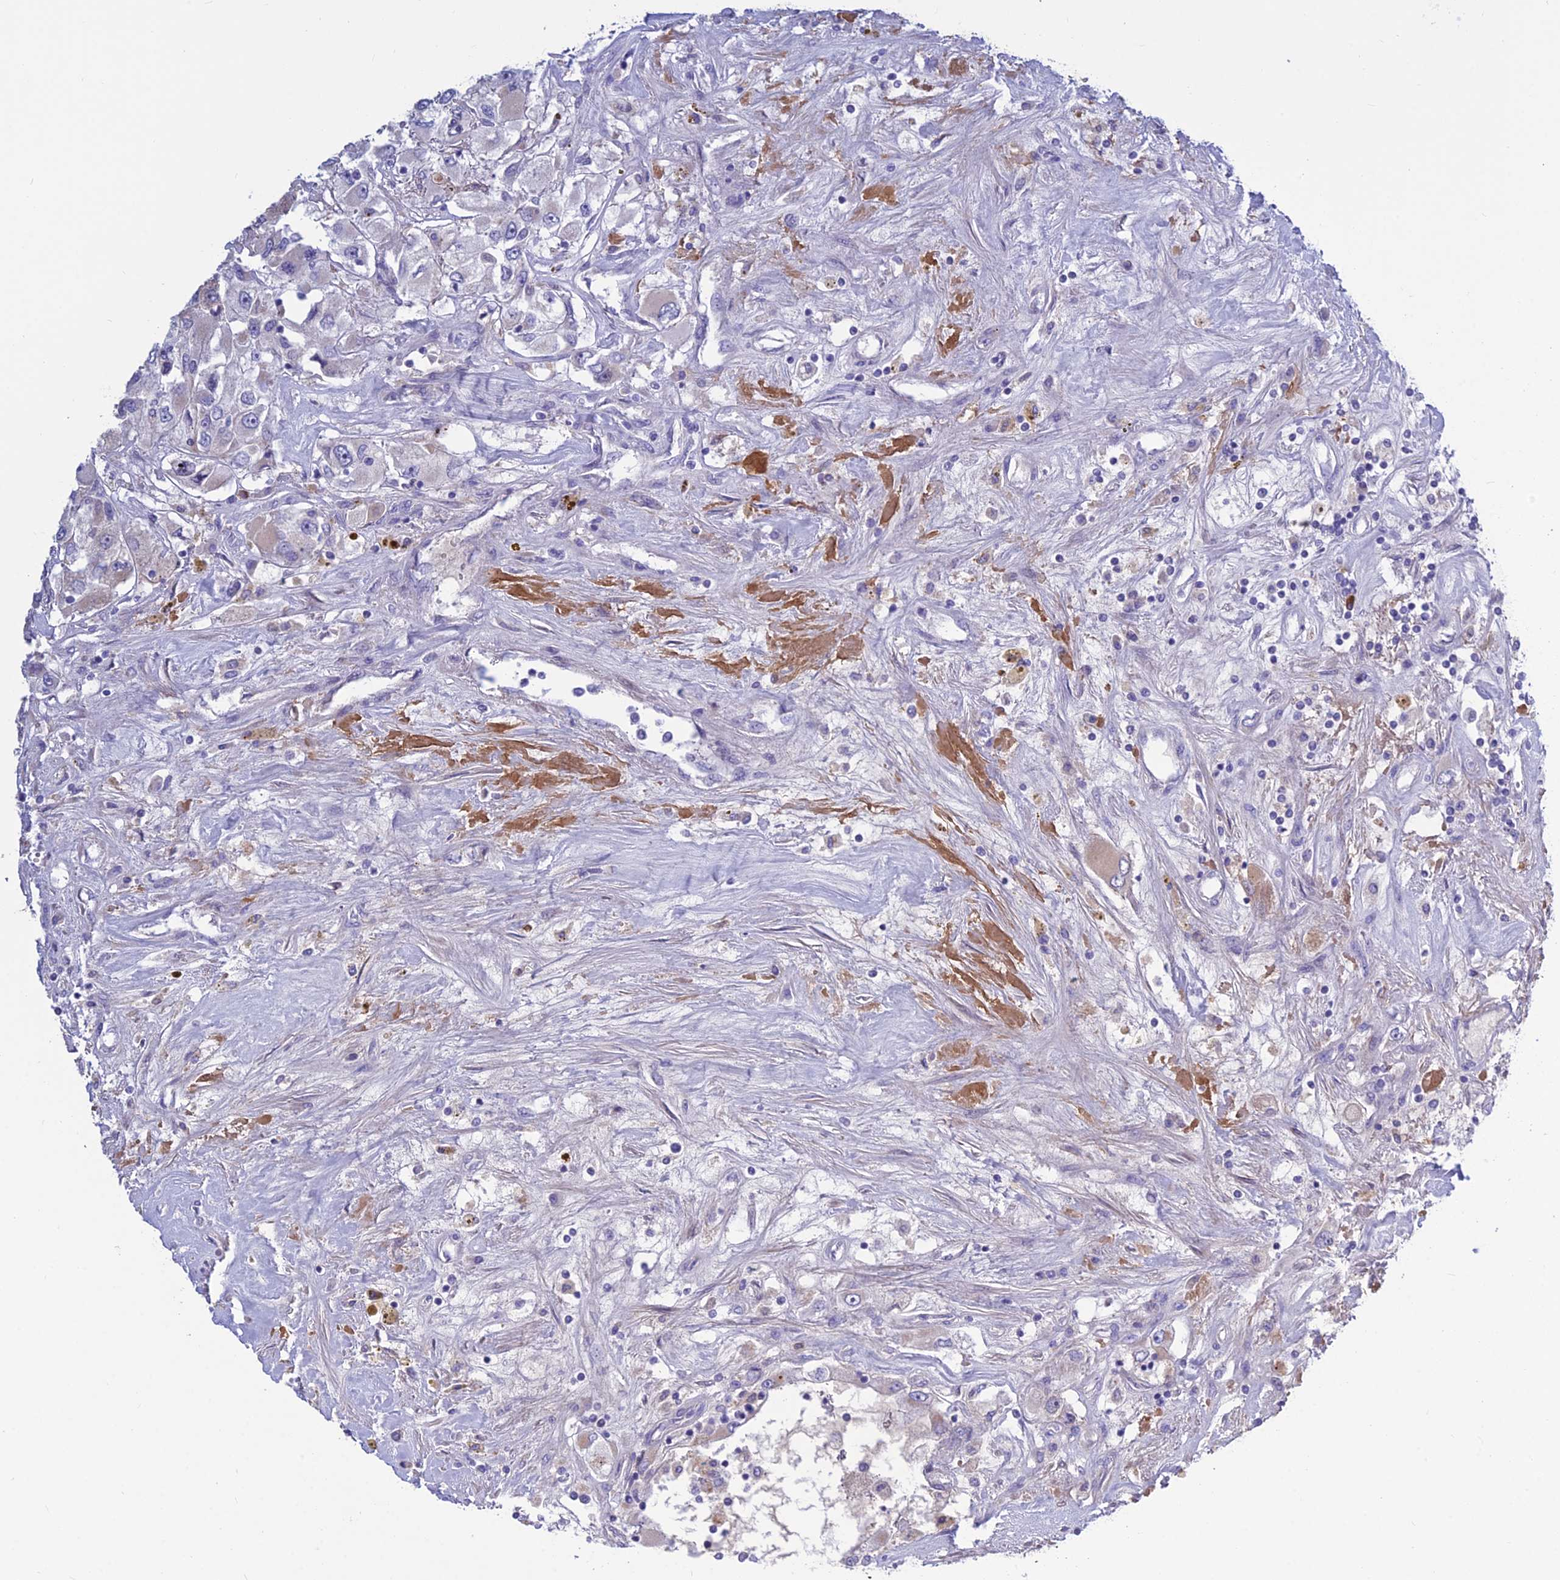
{"staining": {"intensity": "weak", "quantity": "<25%", "location": "cytoplasmic/membranous"}, "tissue": "renal cancer", "cell_type": "Tumor cells", "image_type": "cancer", "snomed": [{"axis": "morphology", "description": "Adenocarcinoma, NOS"}, {"axis": "topography", "description": "Kidney"}], "caption": "An immunohistochemistry (IHC) histopathology image of renal cancer (adenocarcinoma) is shown. There is no staining in tumor cells of renal cancer (adenocarcinoma).", "gene": "BHMT2", "patient": {"sex": "female", "age": 52}}